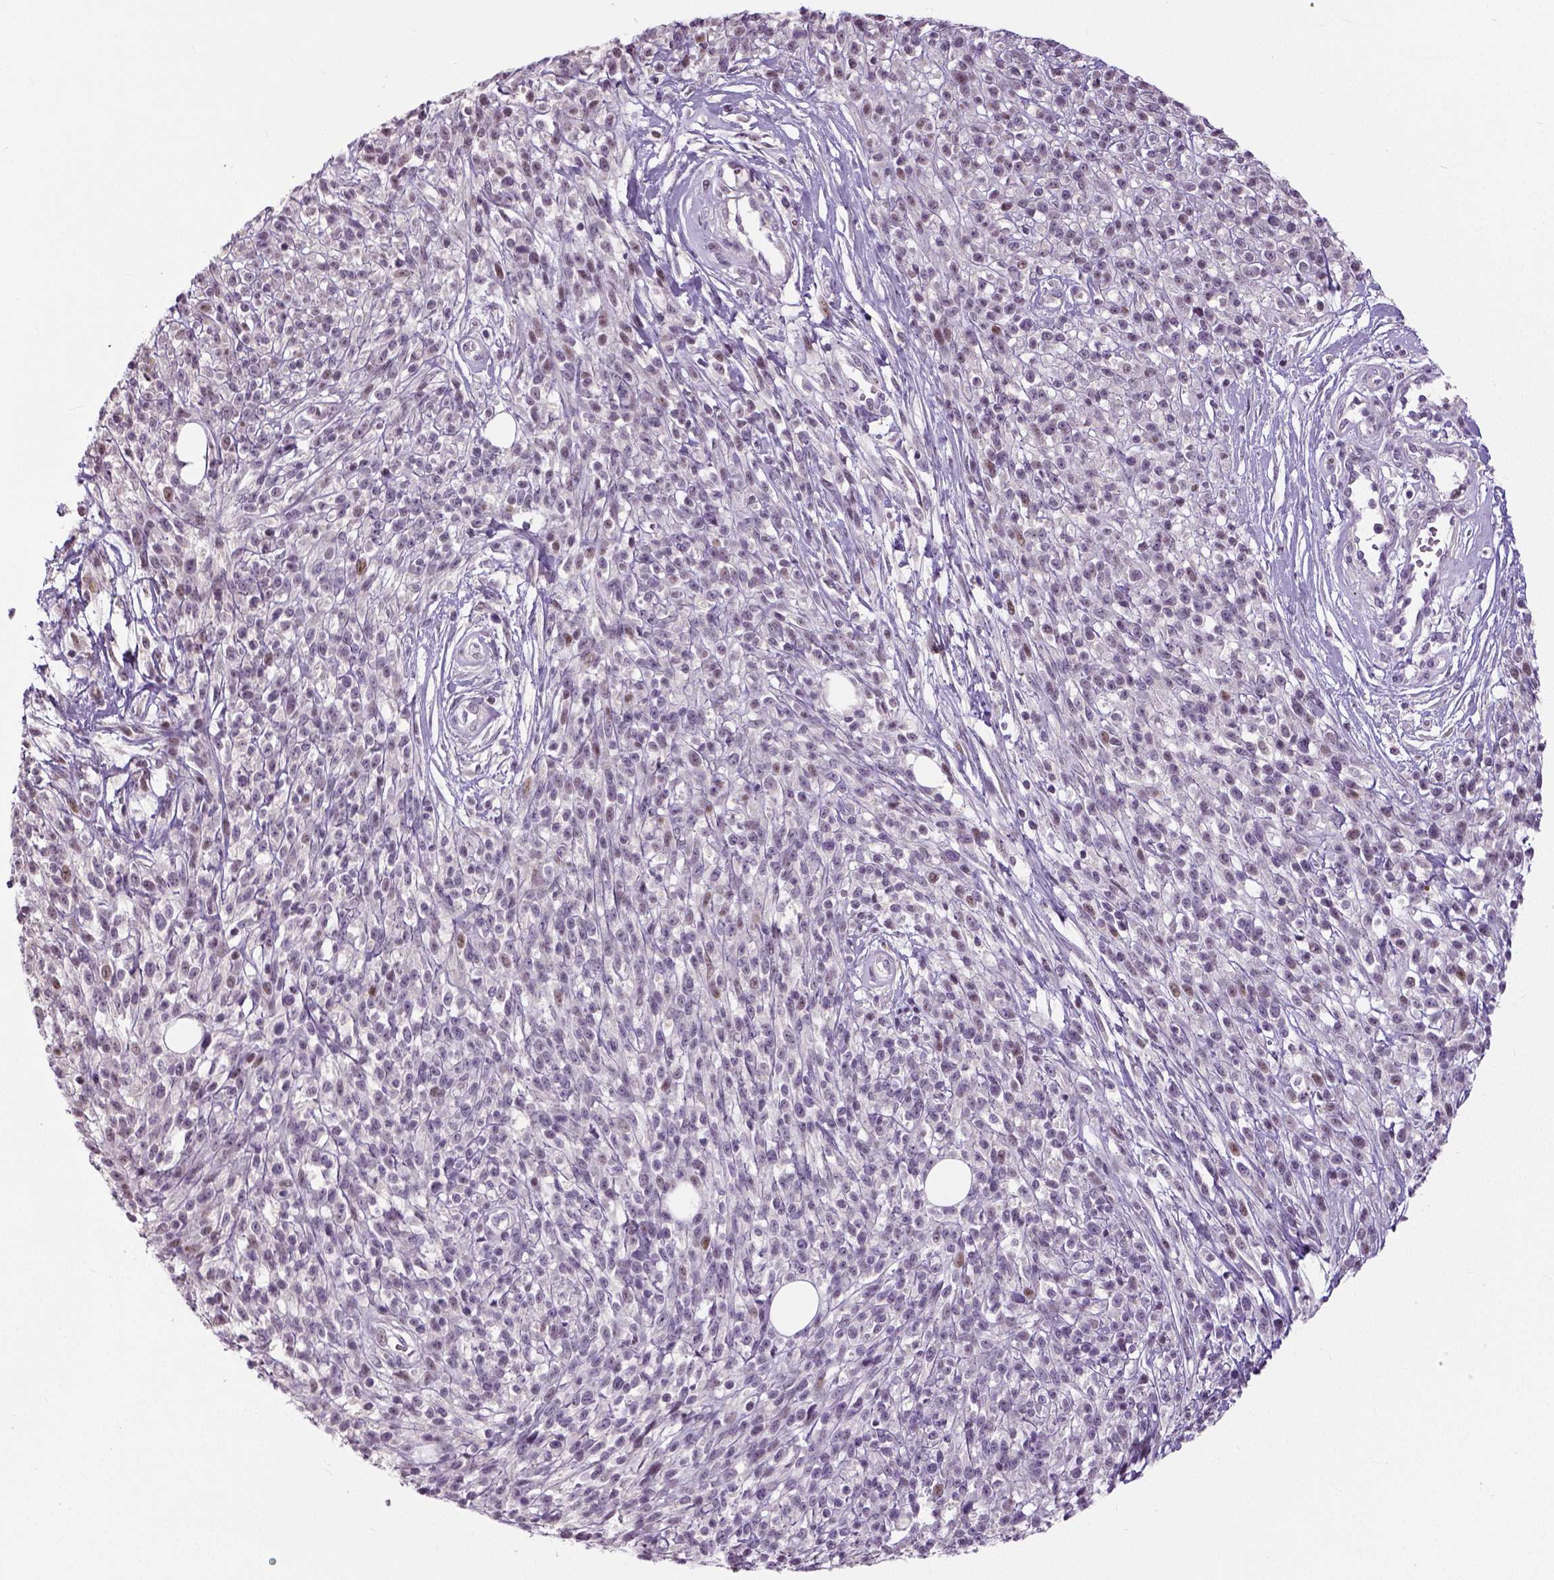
{"staining": {"intensity": "negative", "quantity": "none", "location": "none"}, "tissue": "melanoma", "cell_type": "Tumor cells", "image_type": "cancer", "snomed": [{"axis": "morphology", "description": "Malignant melanoma, NOS"}, {"axis": "topography", "description": "Skin"}, {"axis": "topography", "description": "Skin of trunk"}], "caption": "IHC photomicrograph of human malignant melanoma stained for a protein (brown), which exhibits no staining in tumor cells. (DAB IHC, high magnification).", "gene": "NECAB1", "patient": {"sex": "male", "age": 74}}